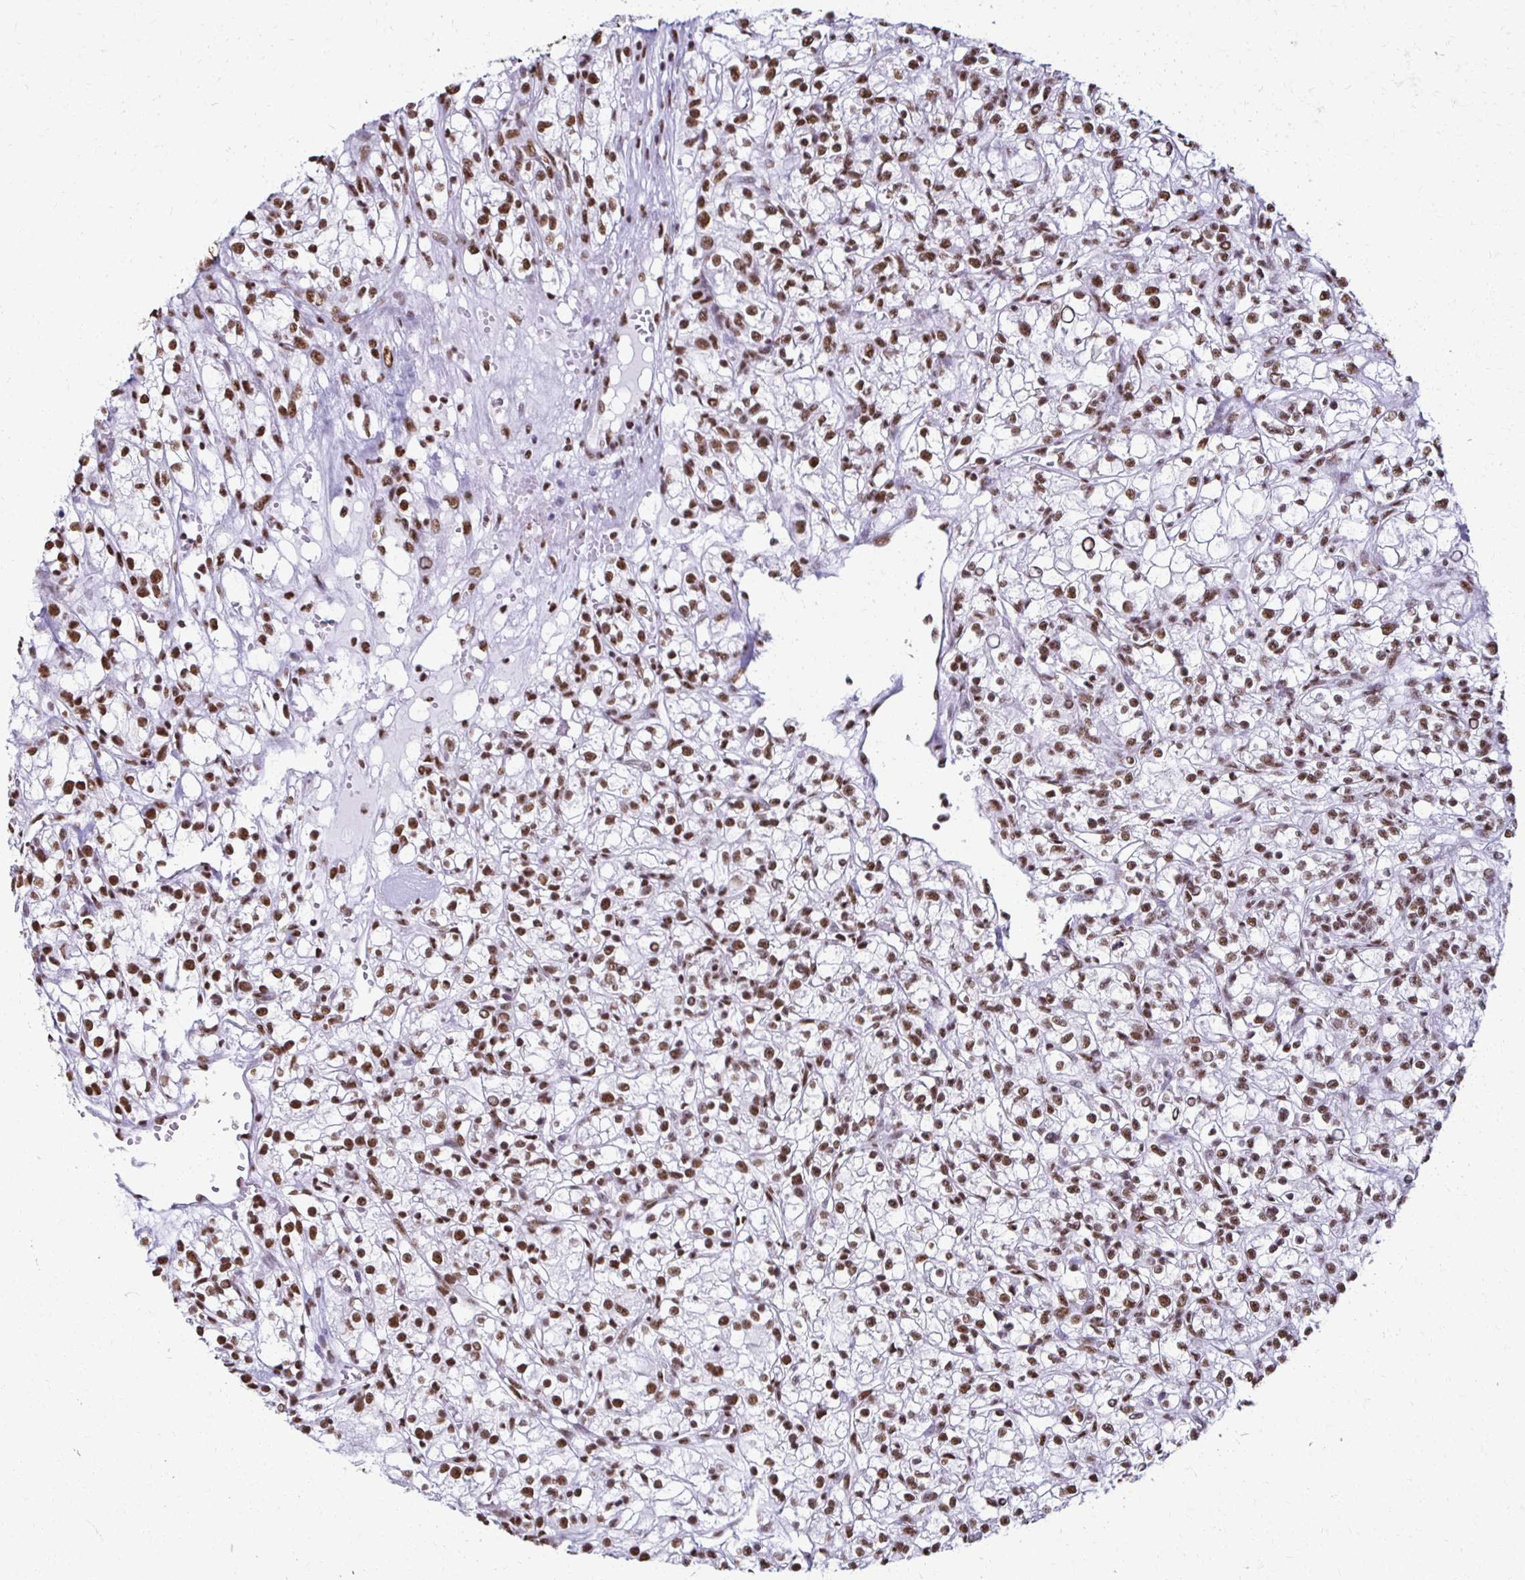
{"staining": {"intensity": "moderate", "quantity": ">75%", "location": "nuclear"}, "tissue": "renal cancer", "cell_type": "Tumor cells", "image_type": "cancer", "snomed": [{"axis": "morphology", "description": "Adenocarcinoma, NOS"}, {"axis": "topography", "description": "Kidney"}], "caption": "Tumor cells display moderate nuclear positivity in approximately >75% of cells in renal cancer (adenocarcinoma).", "gene": "NONO", "patient": {"sex": "female", "age": 59}}